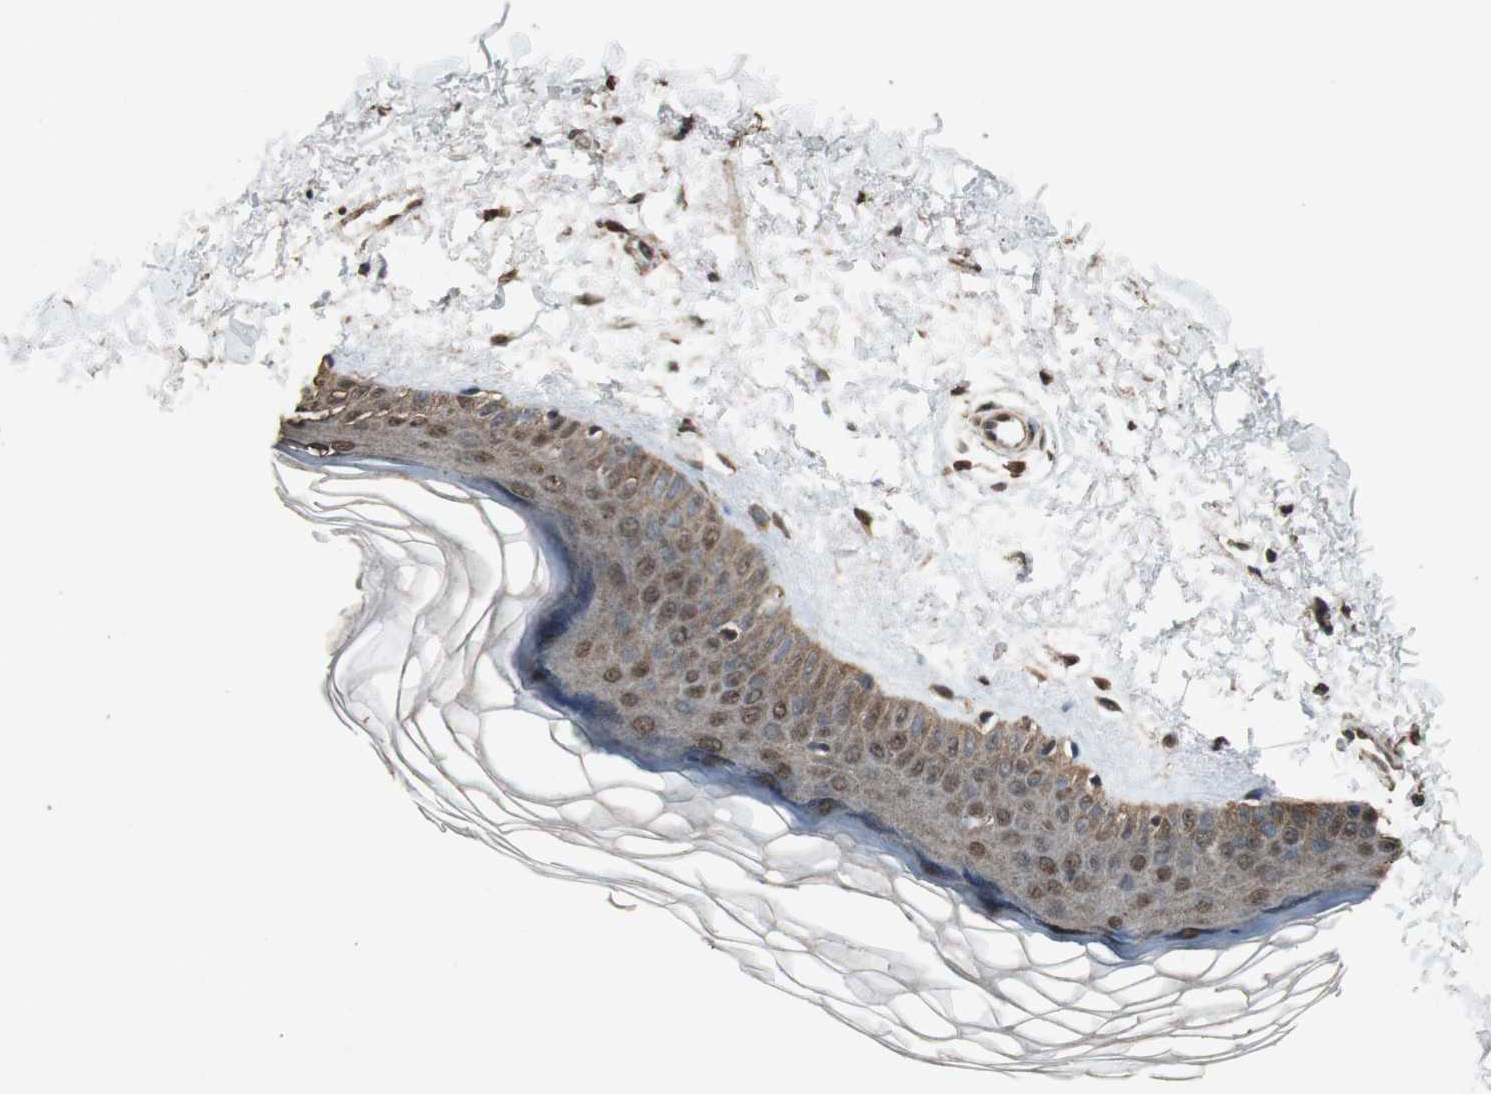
{"staining": {"intensity": "moderate", "quantity": ">75%", "location": "cytoplasmic/membranous,nuclear"}, "tissue": "skin", "cell_type": "Fibroblasts", "image_type": "normal", "snomed": [{"axis": "morphology", "description": "Normal tissue, NOS"}, {"axis": "topography", "description": "Skin"}], "caption": "Protein staining of unremarkable skin exhibits moderate cytoplasmic/membranous,nuclear expression in approximately >75% of fibroblasts.", "gene": "PPP1R13B", "patient": {"sex": "female", "age": 19}}